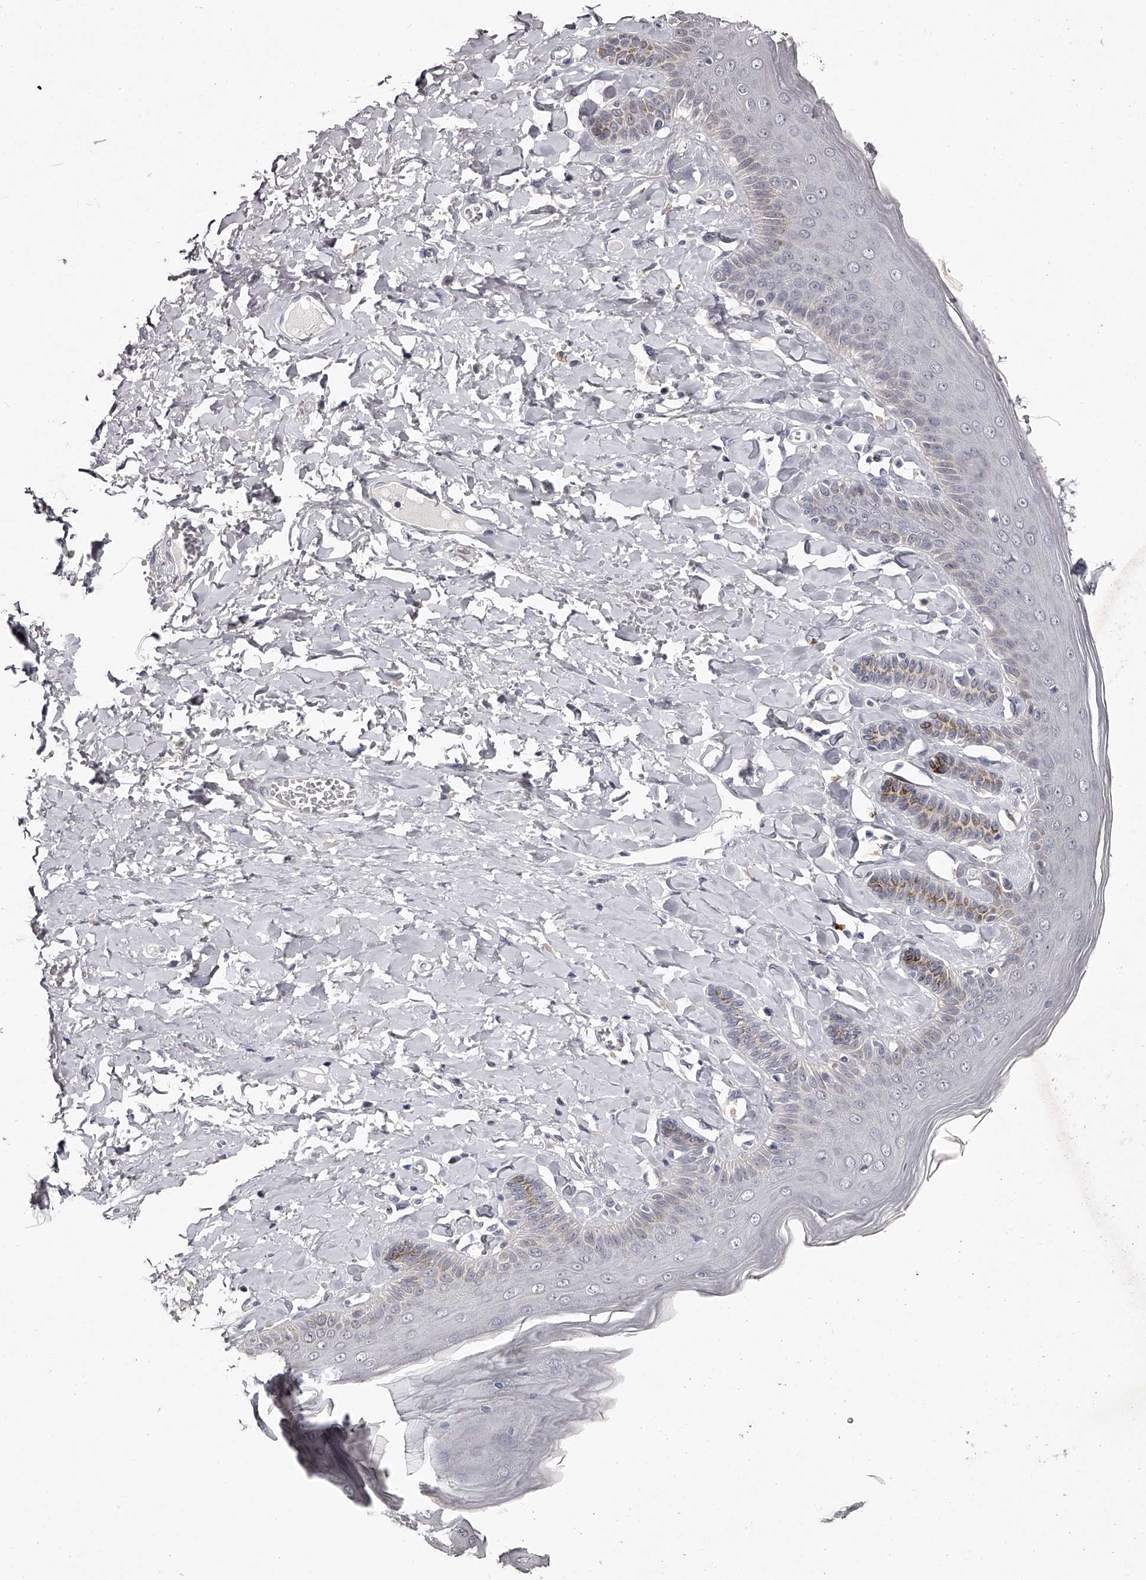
{"staining": {"intensity": "weak", "quantity": "<25%", "location": "cytoplasmic/membranous"}, "tissue": "skin", "cell_type": "Epidermal cells", "image_type": "normal", "snomed": [{"axis": "morphology", "description": "Normal tissue, NOS"}, {"axis": "topography", "description": "Anal"}], "caption": "DAB (3,3'-diaminobenzidine) immunohistochemical staining of benign skin shows no significant expression in epidermal cells.", "gene": "NT5DC1", "patient": {"sex": "male", "age": 69}}